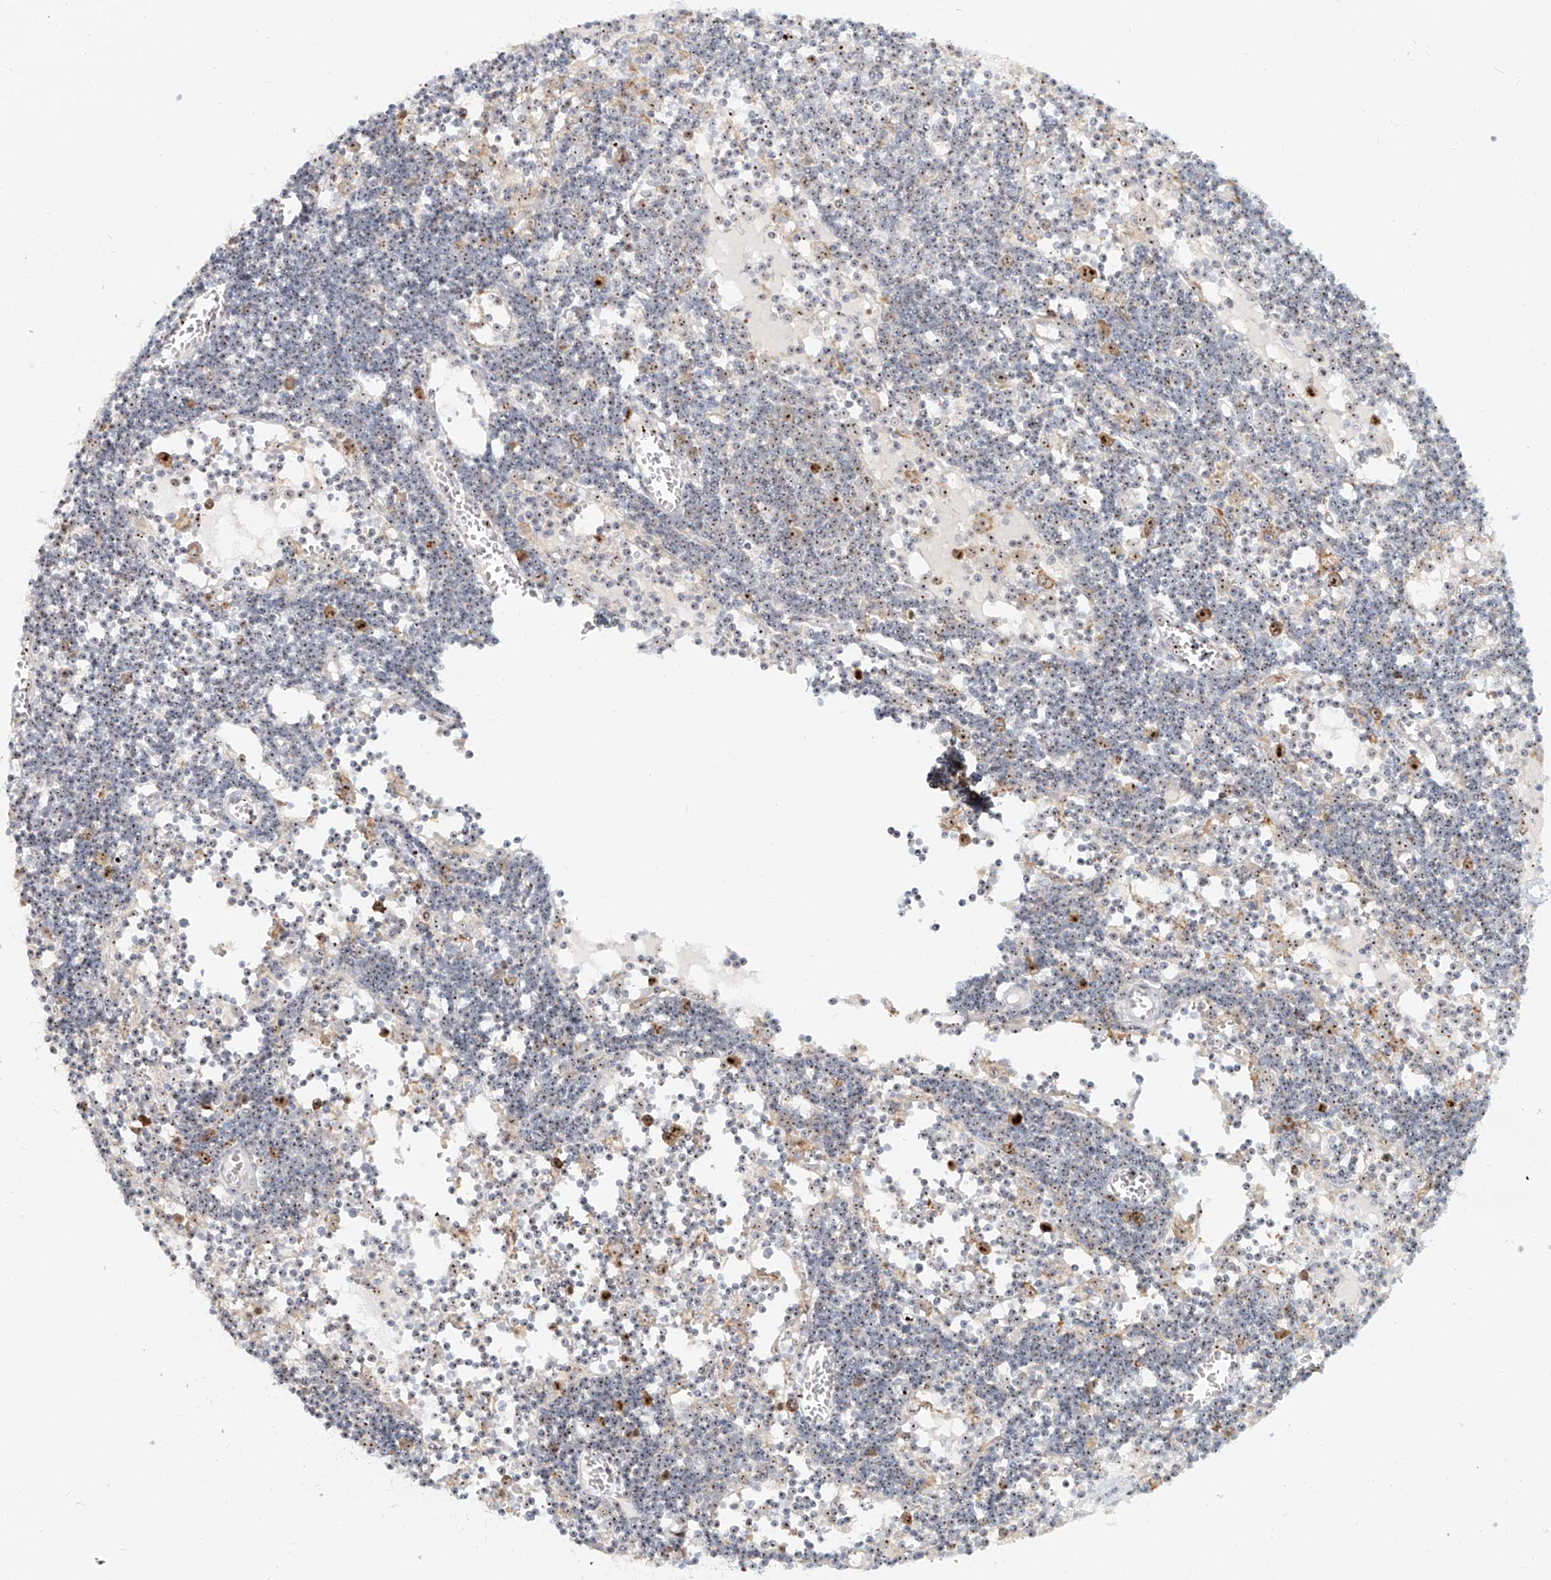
{"staining": {"intensity": "moderate", "quantity": ">75%", "location": "nuclear"}, "tissue": "lymph node", "cell_type": "Non-germinal center cells", "image_type": "normal", "snomed": [{"axis": "morphology", "description": "Normal tissue, NOS"}, {"axis": "topography", "description": "Lymph node"}], "caption": "Lymph node stained with a protein marker displays moderate staining in non-germinal center cells.", "gene": "BYSL", "patient": {"sex": "female", "age": 11}}